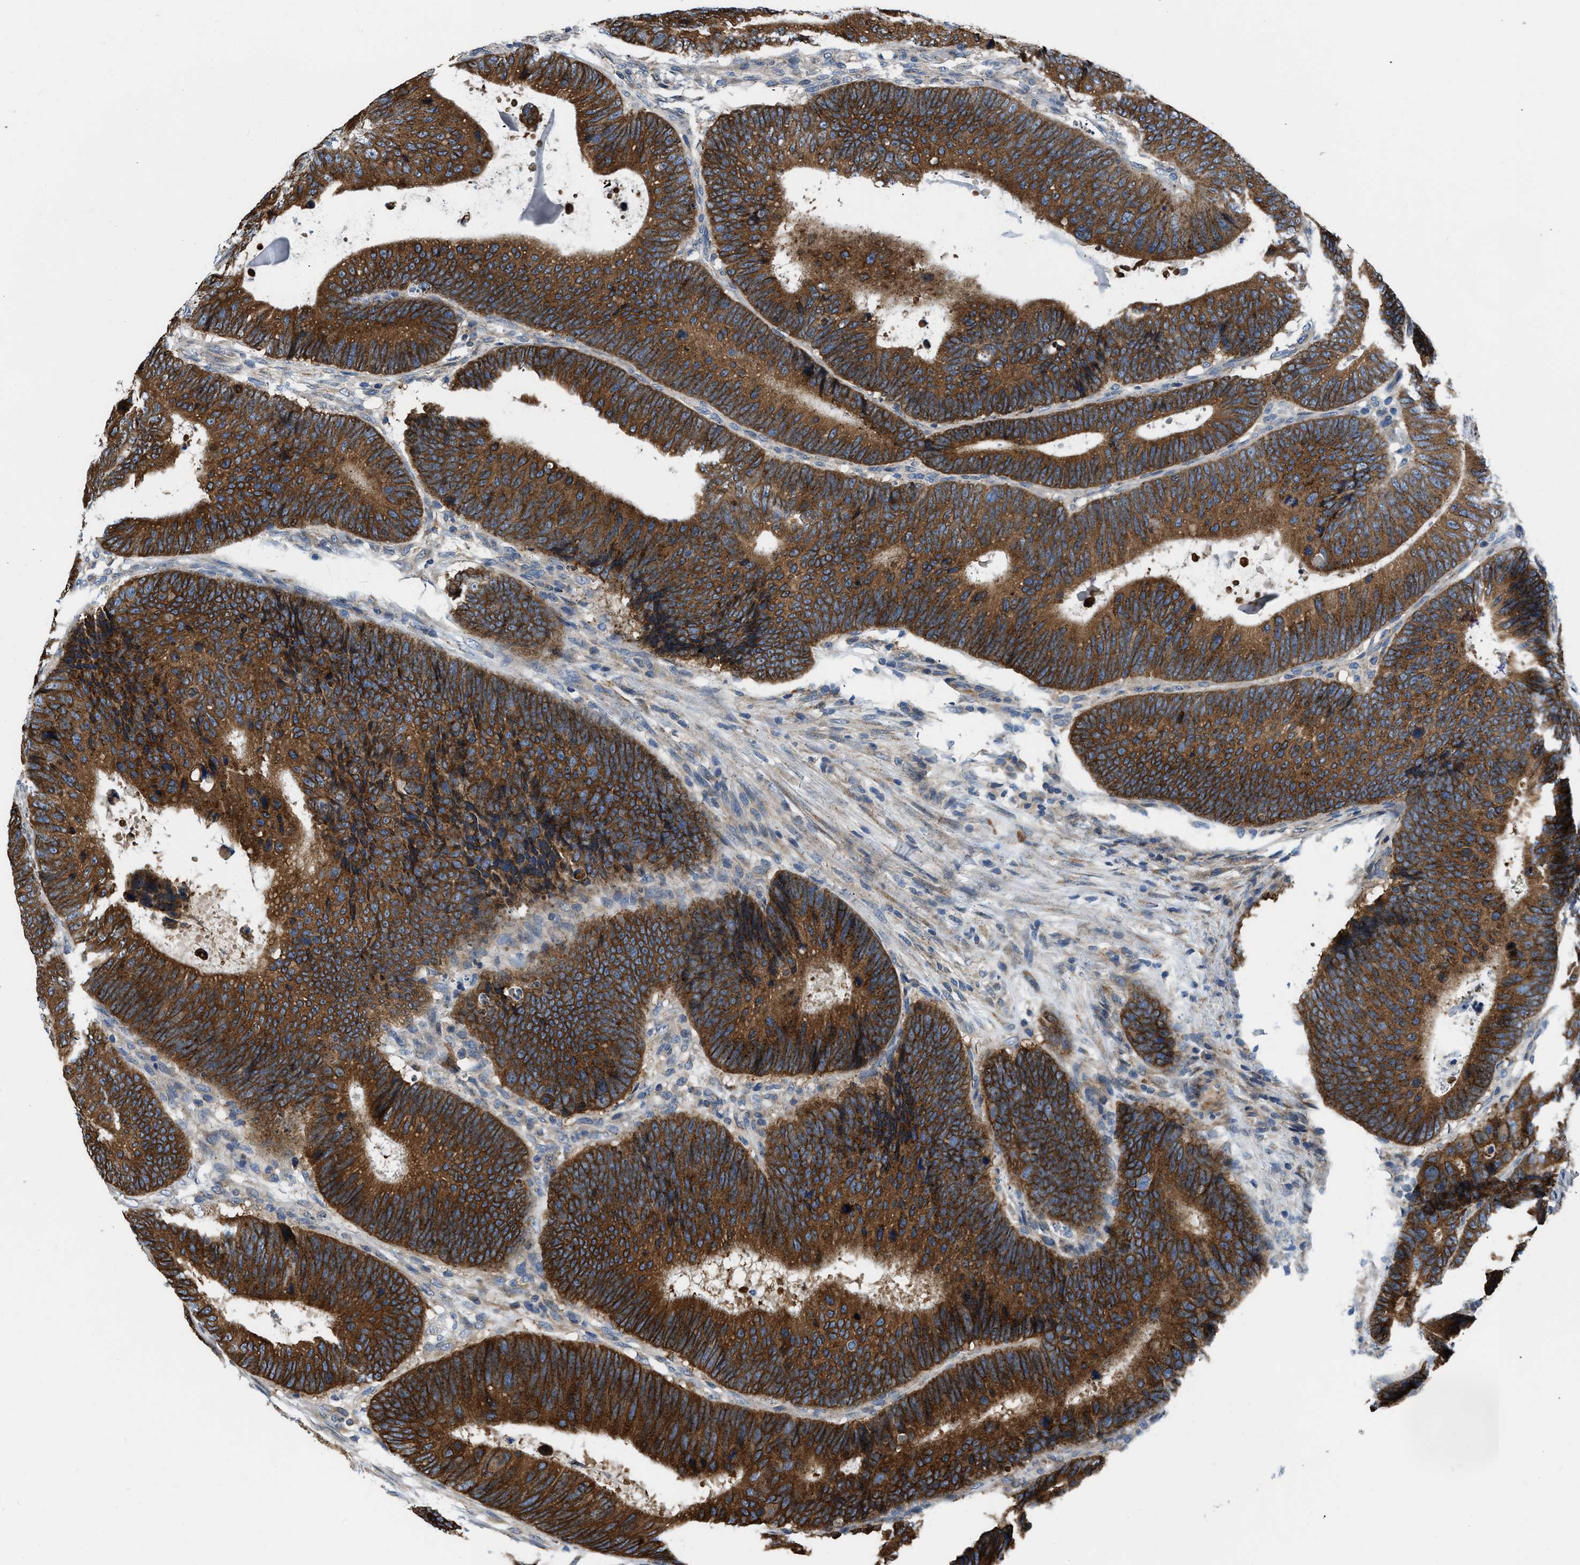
{"staining": {"intensity": "strong", "quantity": ">75%", "location": "cytoplasmic/membranous"}, "tissue": "colorectal cancer", "cell_type": "Tumor cells", "image_type": "cancer", "snomed": [{"axis": "morphology", "description": "Adenocarcinoma, NOS"}, {"axis": "topography", "description": "Colon"}], "caption": "Protein expression analysis of human colorectal cancer (adenocarcinoma) reveals strong cytoplasmic/membranous staining in approximately >75% of tumor cells.", "gene": "ARL6IP5", "patient": {"sex": "male", "age": 56}}